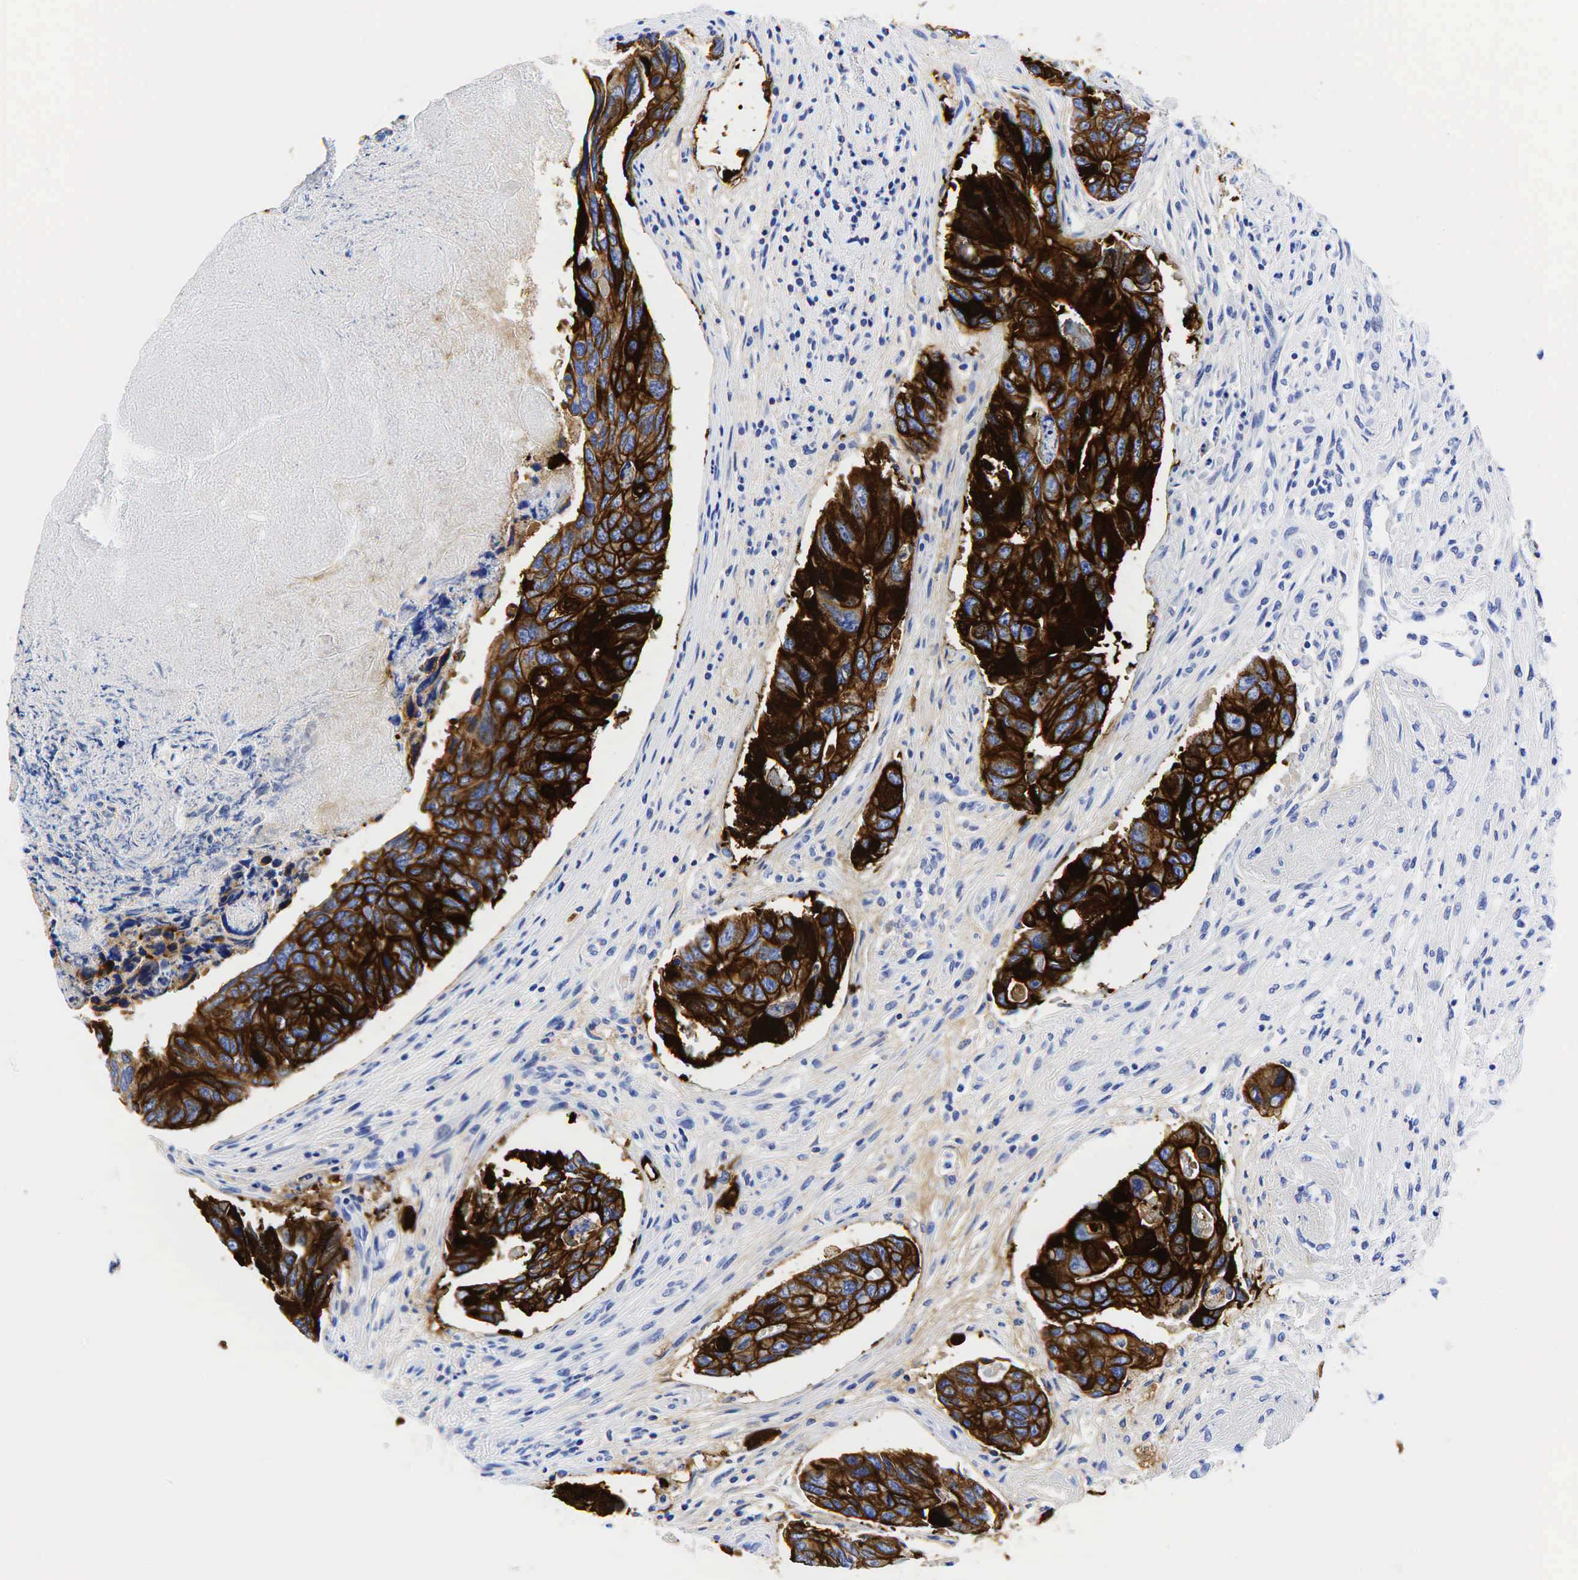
{"staining": {"intensity": "strong", "quantity": ">75%", "location": "cytoplasmic/membranous"}, "tissue": "colorectal cancer", "cell_type": "Tumor cells", "image_type": "cancer", "snomed": [{"axis": "morphology", "description": "Adenocarcinoma, NOS"}, {"axis": "topography", "description": "Colon"}], "caption": "This is an image of IHC staining of adenocarcinoma (colorectal), which shows strong positivity in the cytoplasmic/membranous of tumor cells.", "gene": "KRT18", "patient": {"sex": "female", "age": 86}}